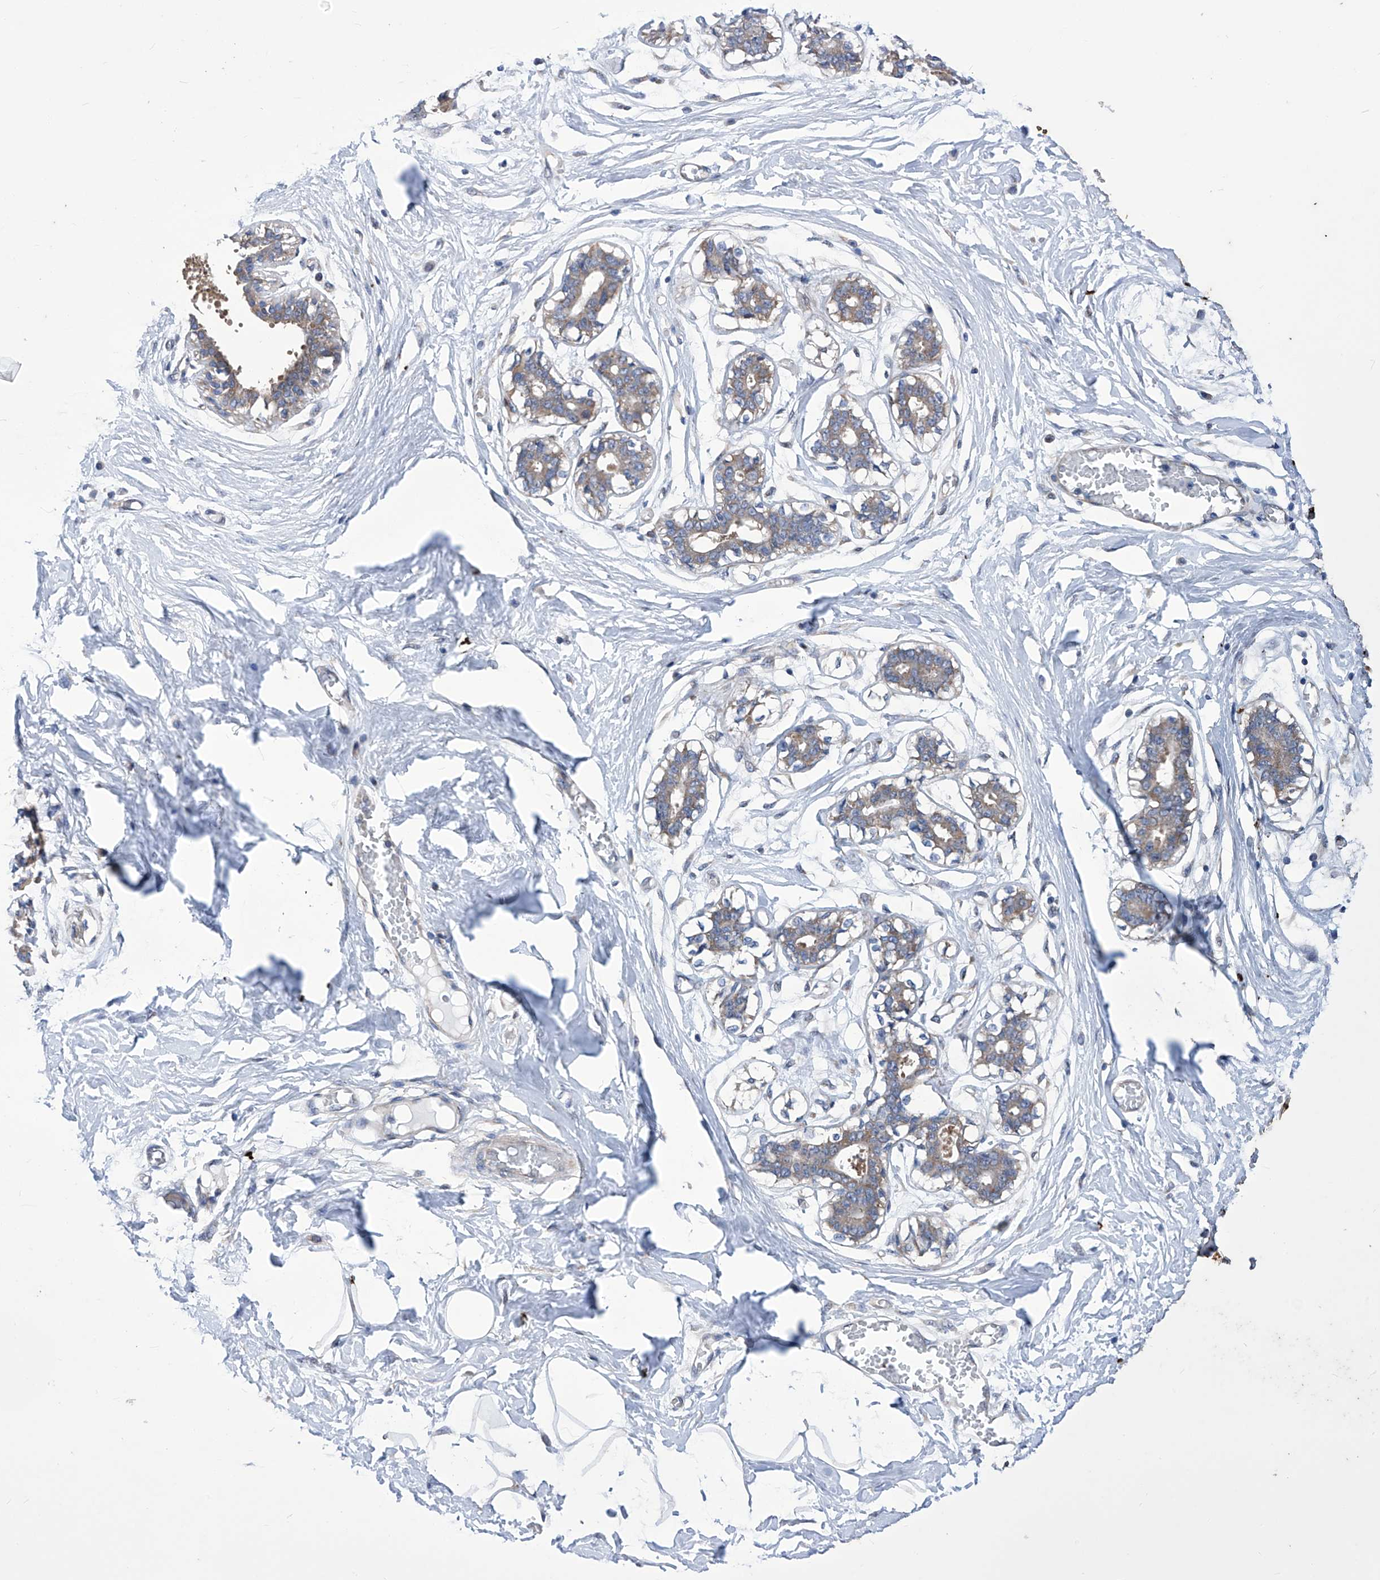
{"staining": {"intensity": "weak", "quantity": "25%-75%", "location": "cytoplasmic/membranous"}, "tissue": "breast", "cell_type": "Adipocytes", "image_type": "normal", "snomed": [{"axis": "morphology", "description": "Normal tissue, NOS"}, {"axis": "topography", "description": "Breast"}], "caption": "Immunohistochemical staining of unremarkable breast demonstrates 25%-75% levels of weak cytoplasmic/membranous protein staining in about 25%-75% of adipocytes.", "gene": "KTI12", "patient": {"sex": "female", "age": 27}}